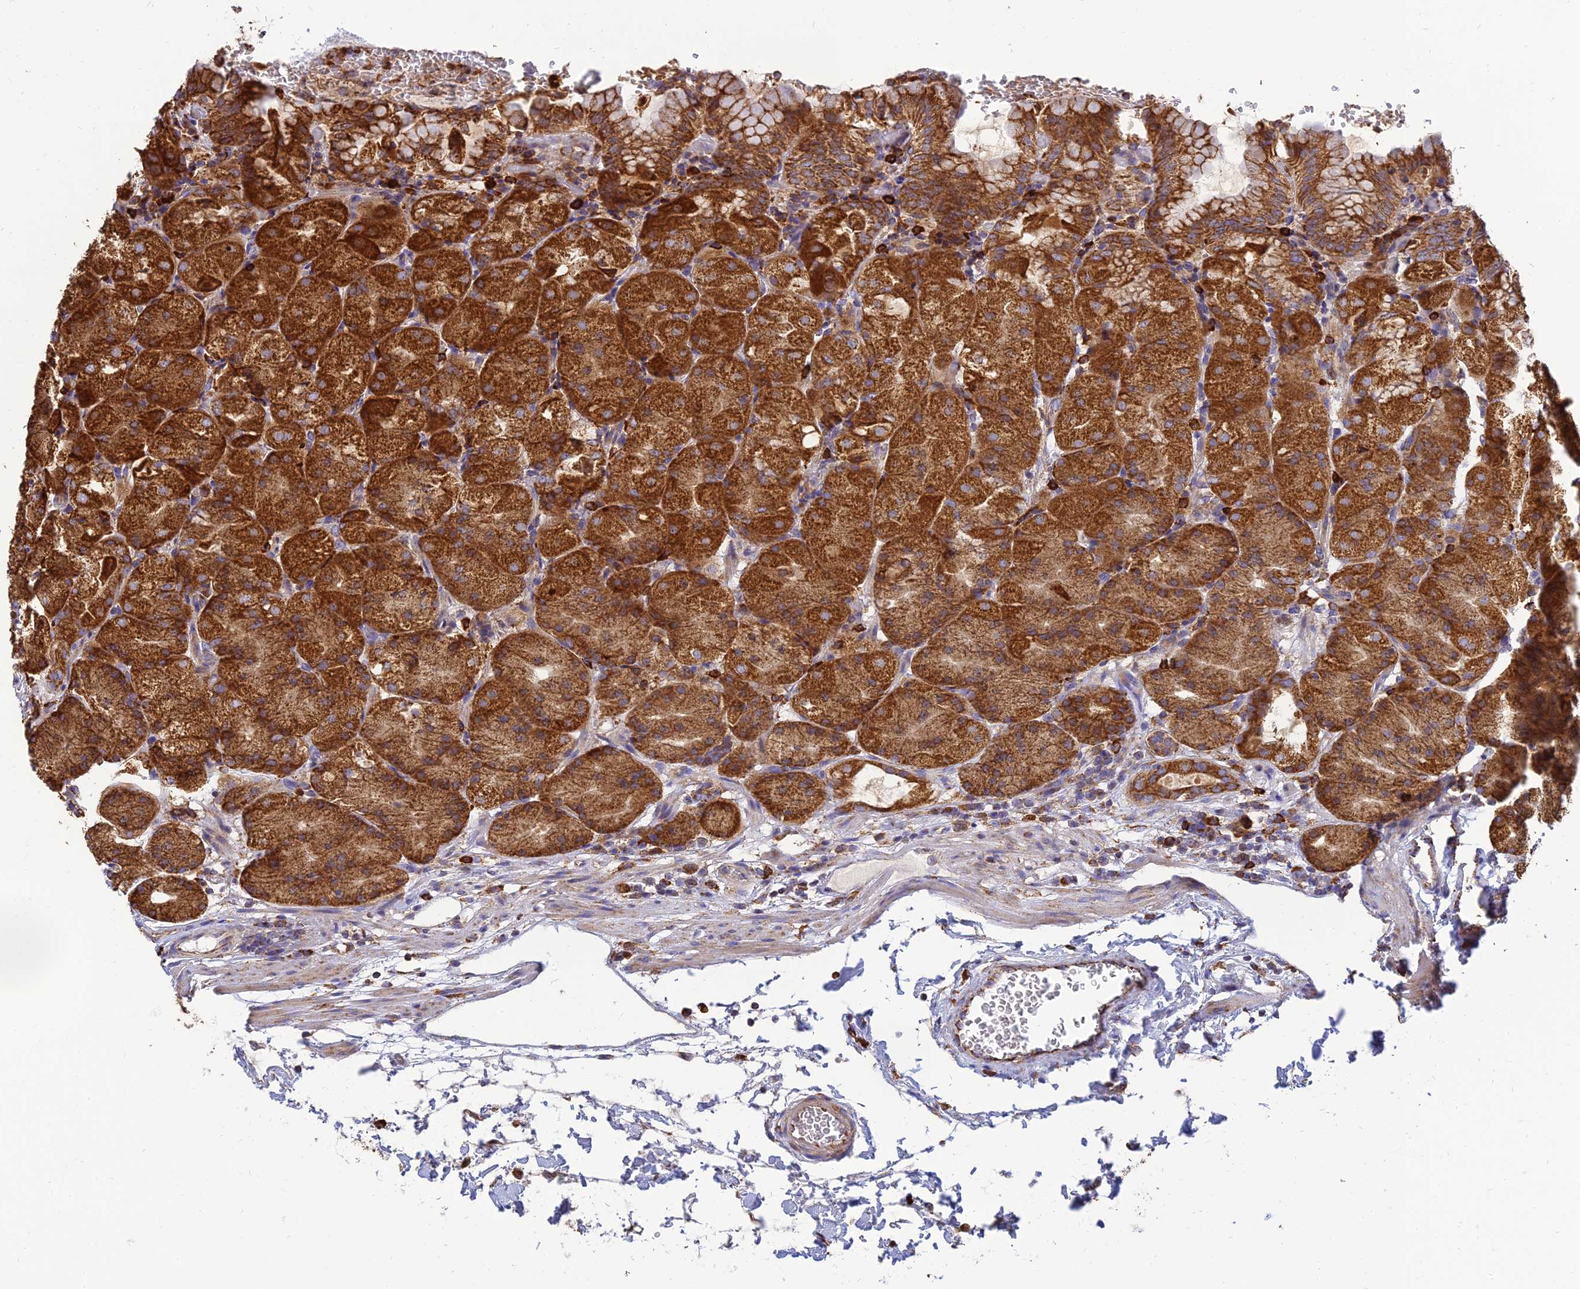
{"staining": {"intensity": "strong", "quantity": ">75%", "location": "cytoplasmic/membranous"}, "tissue": "stomach", "cell_type": "Glandular cells", "image_type": "normal", "snomed": [{"axis": "morphology", "description": "Normal tissue, NOS"}, {"axis": "topography", "description": "Stomach, upper"}, {"axis": "topography", "description": "Stomach, lower"}], "caption": "Human stomach stained for a protein (brown) displays strong cytoplasmic/membranous positive staining in approximately >75% of glandular cells.", "gene": "THUMPD2", "patient": {"sex": "male", "age": 62}}